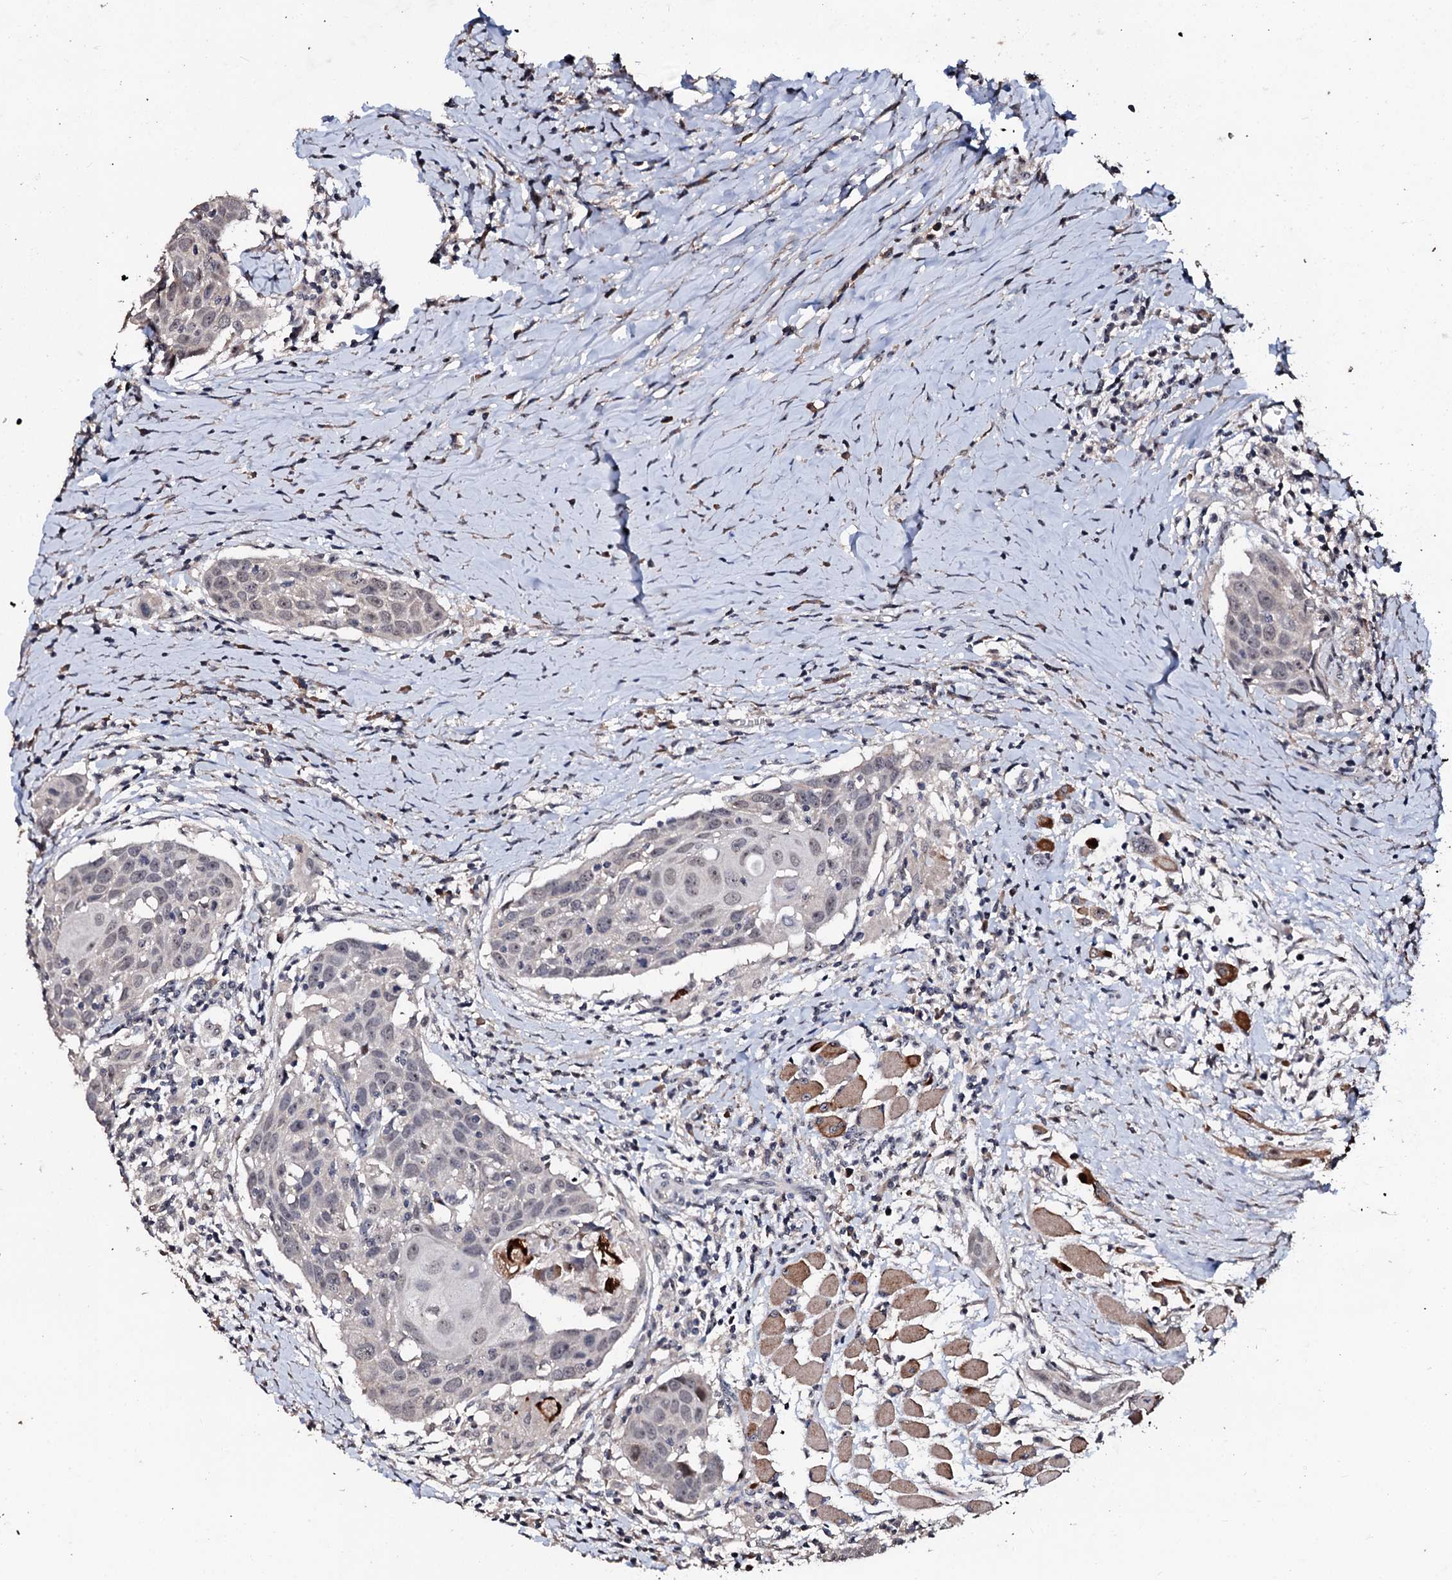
{"staining": {"intensity": "weak", "quantity": "<25%", "location": "nuclear"}, "tissue": "head and neck cancer", "cell_type": "Tumor cells", "image_type": "cancer", "snomed": [{"axis": "morphology", "description": "Squamous cell carcinoma, NOS"}, {"axis": "topography", "description": "Oral tissue"}, {"axis": "topography", "description": "Head-Neck"}], "caption": "Immunohistochemistry histopathology image of human head and neck cancer (squamous cell carcinoma) stained for a protein (brown), which demonstrates no positivity in tumor cells. (Stains: DAB (3,3'-diaminobenzidine) IHC with hematoxylin counter stain, Microscopy: brightfield microscopy at high magnification).", "gene": "SUPT7L", "patient": {"sex": "female", "age": 50}}